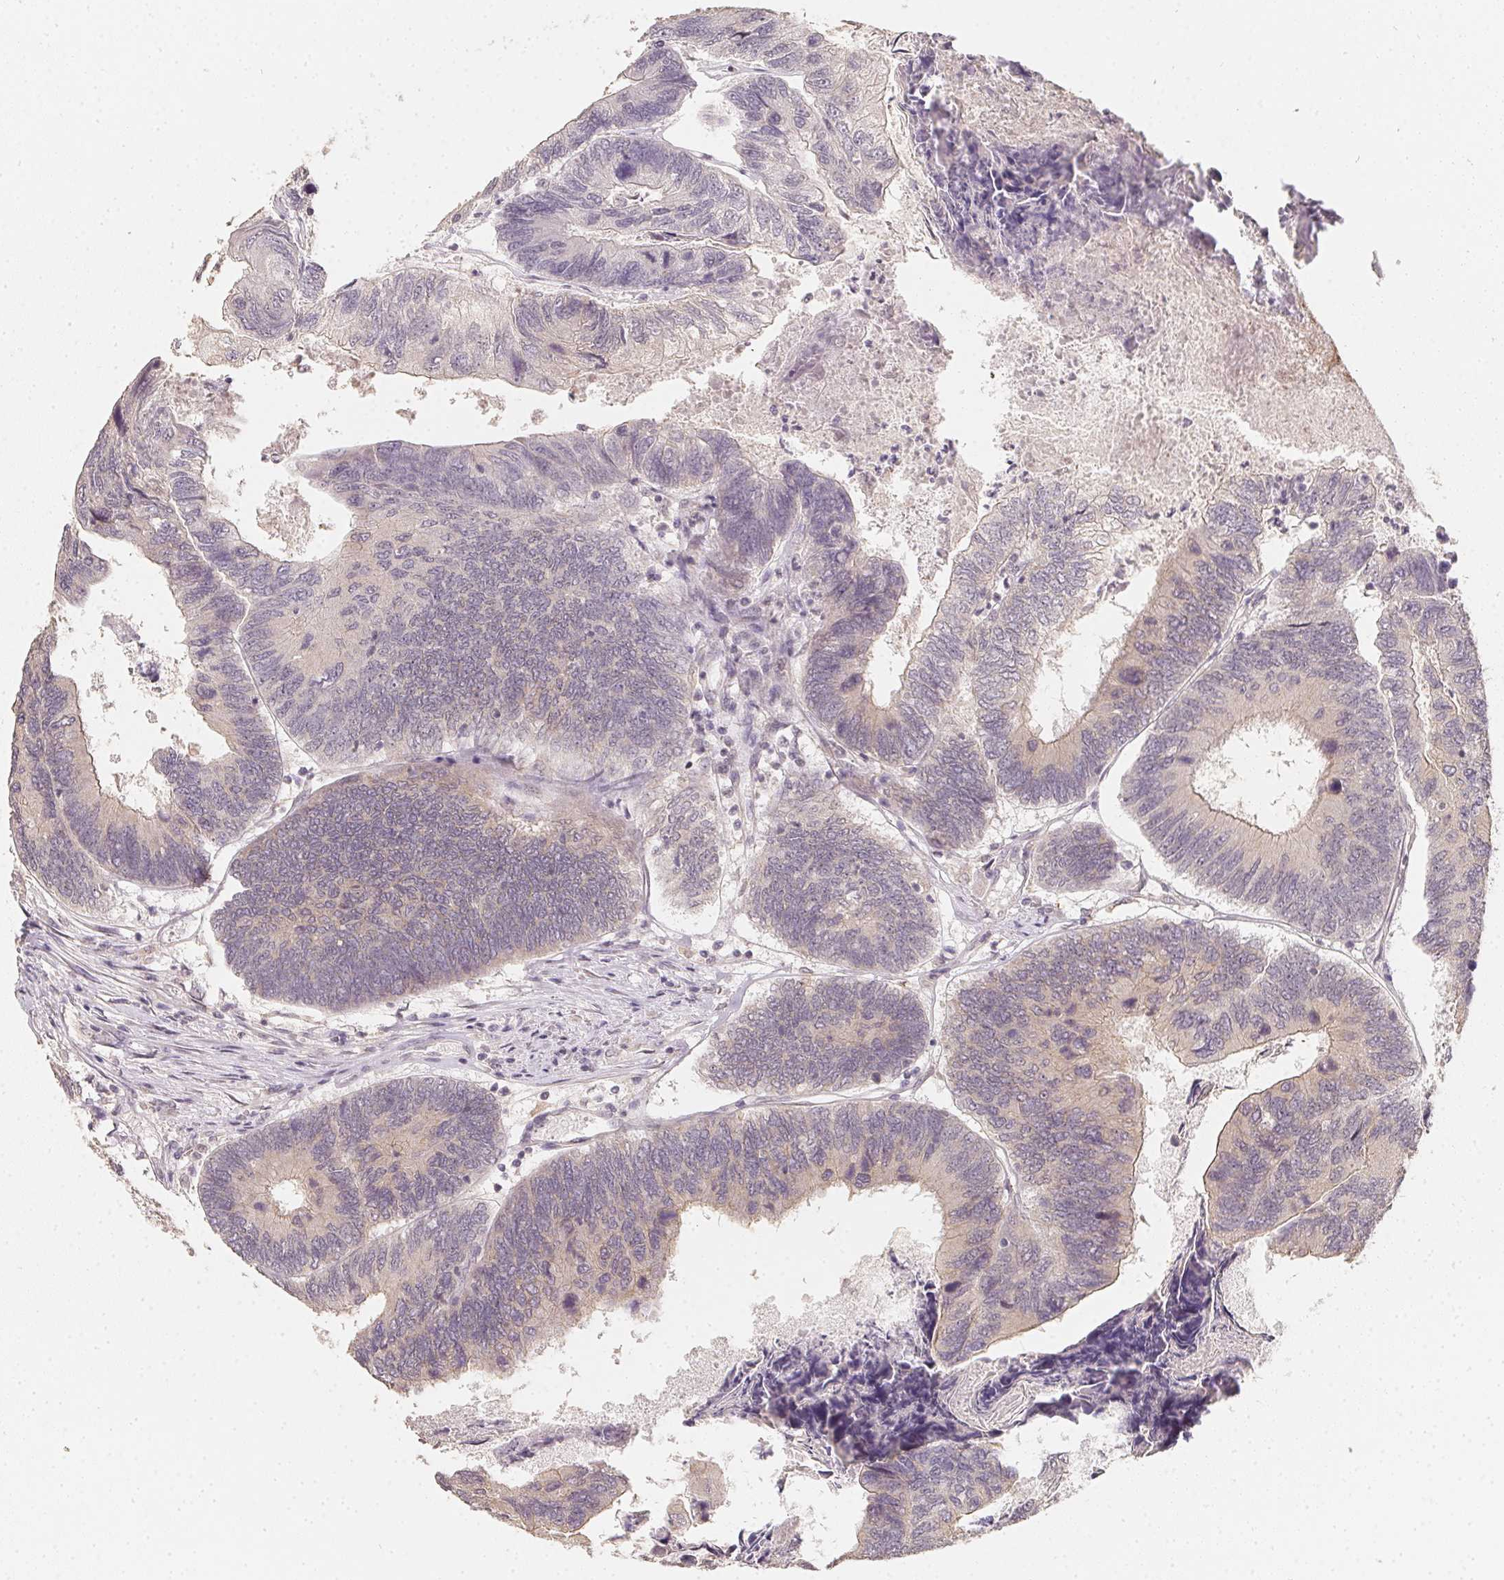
{"staining": {"intensity": "weak", "quantity": "25%-75%", "location": "cytoplasmic/membranous"}, "tissue": "colorectal cancer", "cell_type": "Tumor cells", "image_type": "cancer", "snomed": [{"axis": "morphology", "description": "Adenocarcinoma, NOS"}, {"axis": "topography", "description": "Colon"}], "caption": "Protein analysis of colorectal adenocarcinoma tissue exhibits weak cytoplasmic/membranous staining in approximately 25%-75% of tumor cells. Immunohistochemistry stains the protein in brown and the nuclei are stained blue.", "gene": "SOAT1", "patient": {"sex": "female", "age": 67}}